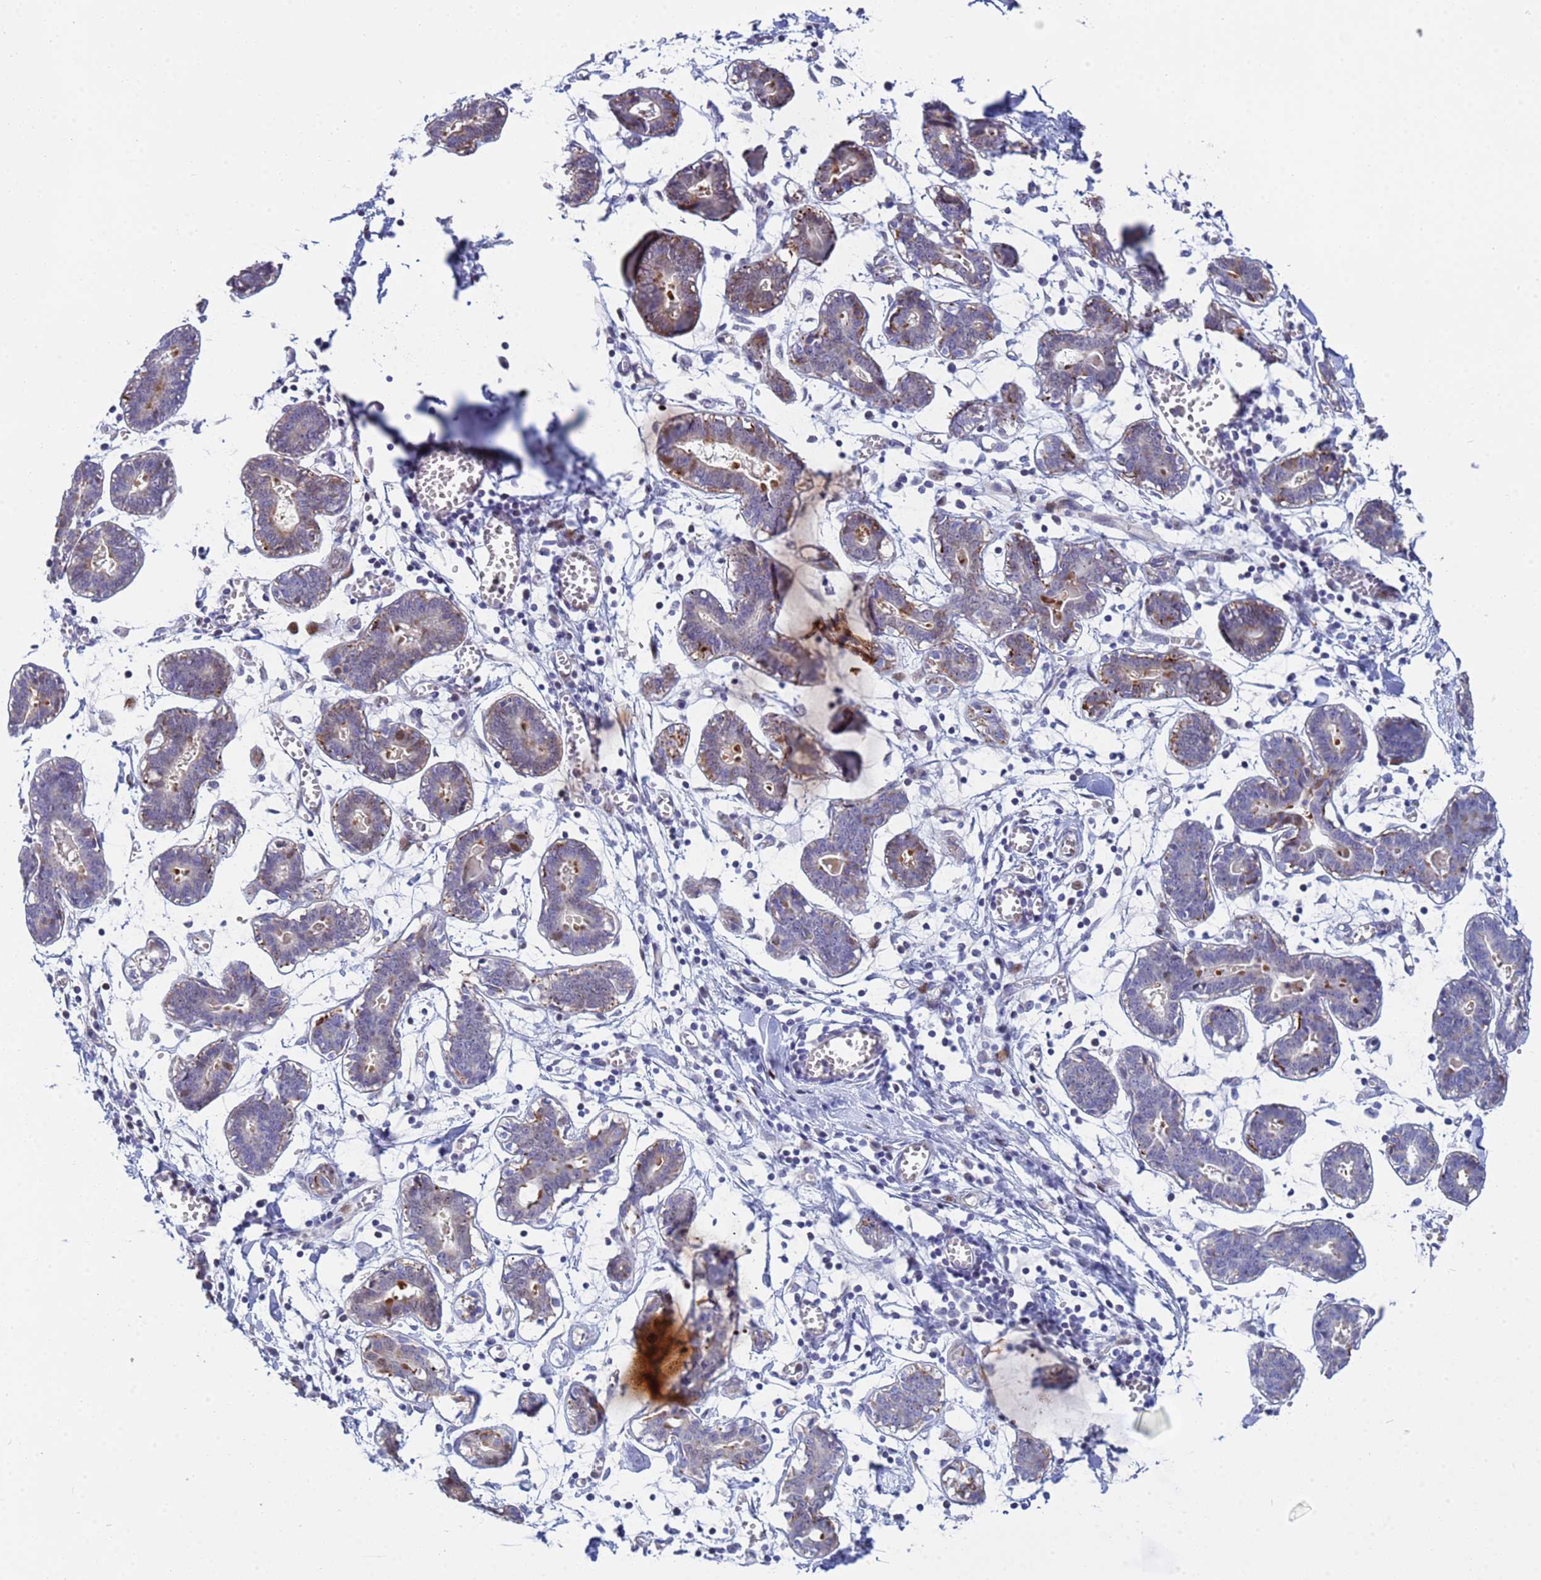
{"staining": {"intensity": "negative", "quantity": "none", "location": "none"}, "tissue": "breast", "cell_type": "Adipocytes", "image_type": "normal", "snomed": [{"axis": "morphology", "description": "Normal tissue, NOS"}, {"axis": "topography", "description": "Breast"}], "caption": "Photomicrograph shows no protein positivity in adipocytes of normal breast. (DAB (3,3'-diaminobenzidine) immunohistochemistry (IHC) with hematoxylin counter stain).", "gene": "PPP6R1", "patient": {"sex": "female", "age": 27}}